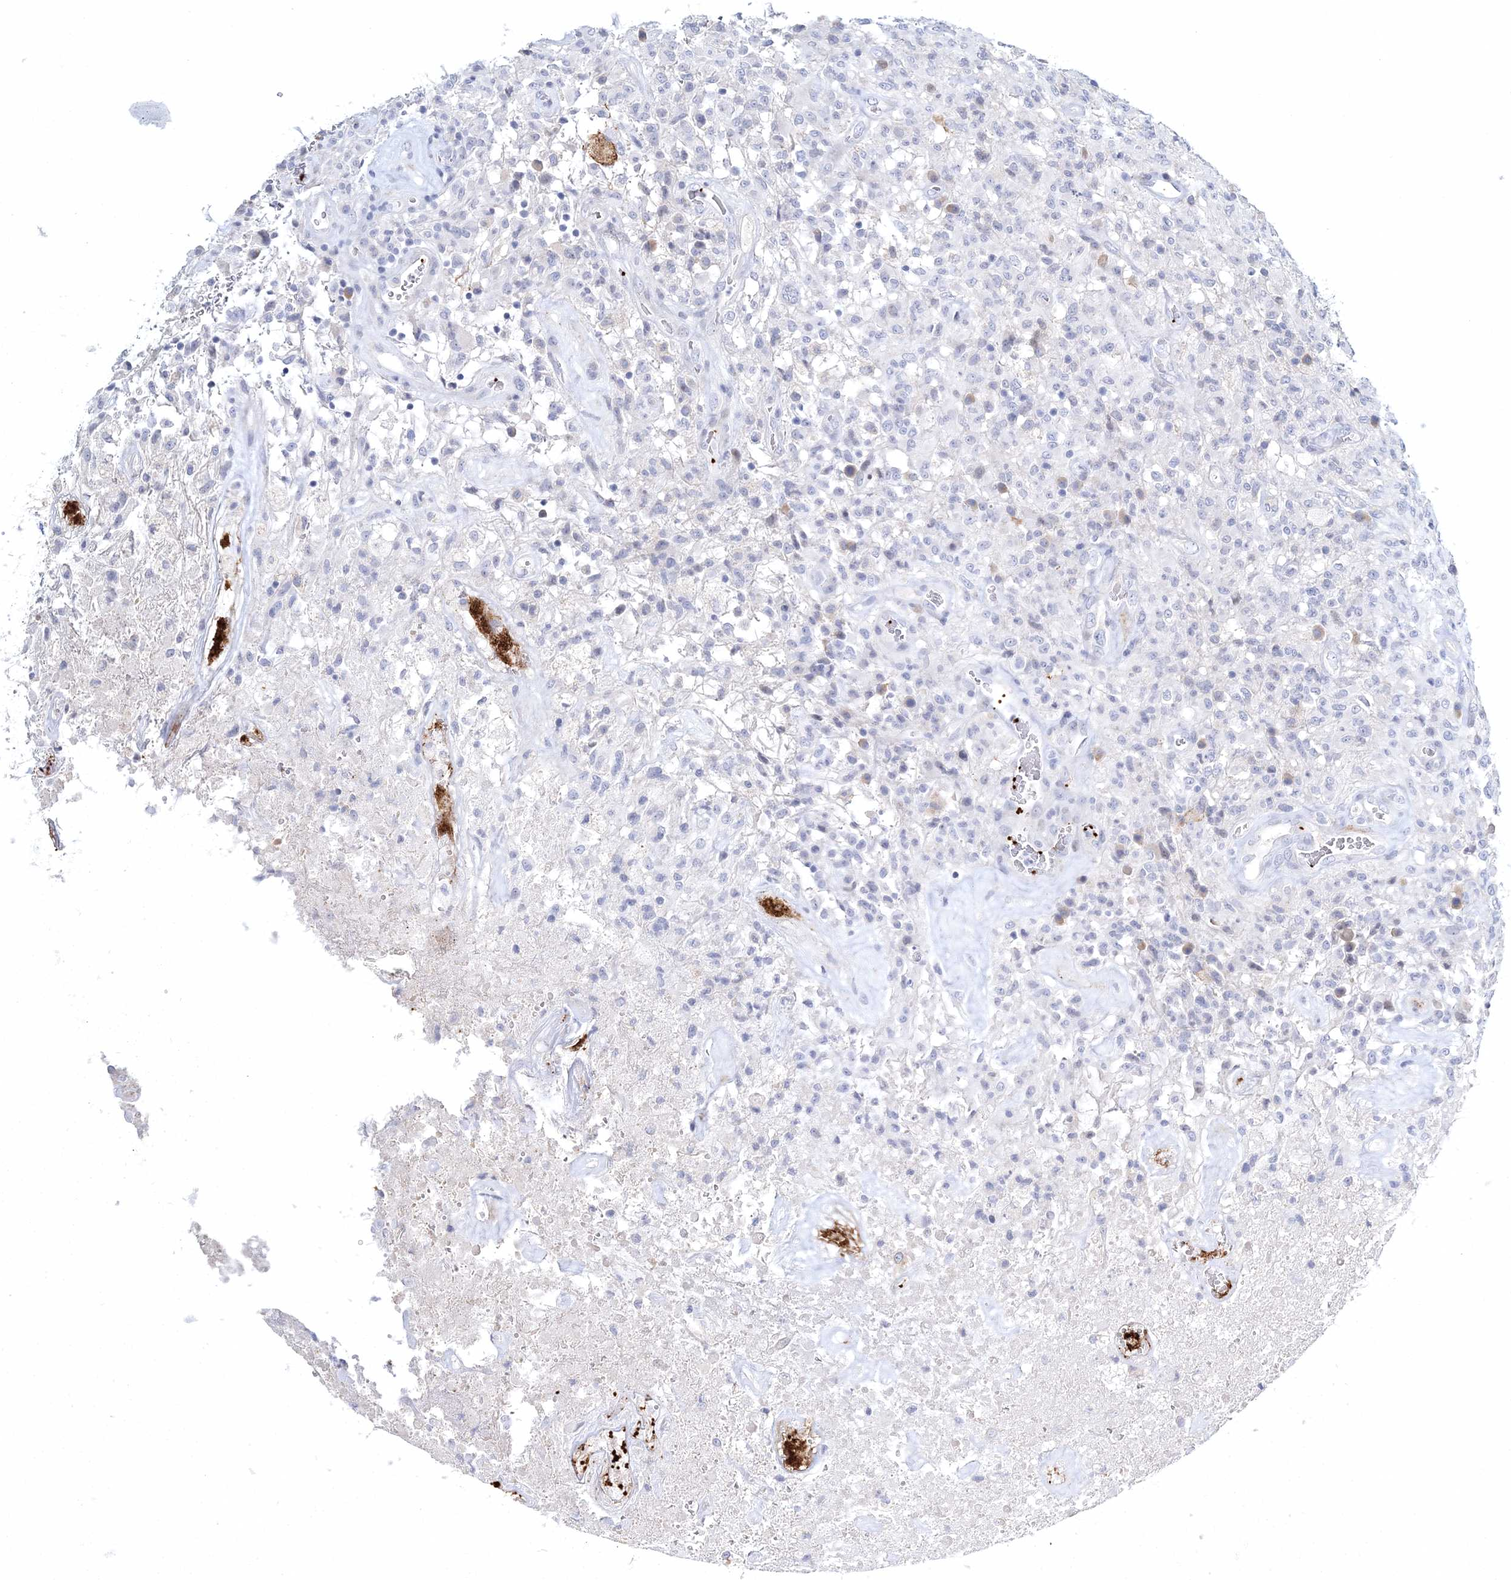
{"staining": {"intensity": "negative", "quantity": "none", "location": "none"}, "tissue": "glioma", "cell_type": "Tumor cells", "image_type": "cancer", "snomed": [{"axis": "morphology", "description": "Glioma, malignant, High grade"}, {"axis": "topography", "description": "Brain"}], "caption": "Immunohistochemistry photomicrograph of human malignant glioma (high-grade) stained for a protein (brown), which demonstrates no expression in tumor cells. (Immunohistochemistry, brightfield microscopy, high magnification).", "gene": "MYOZ2", "patient": {"sex": "female", "age": 57}}